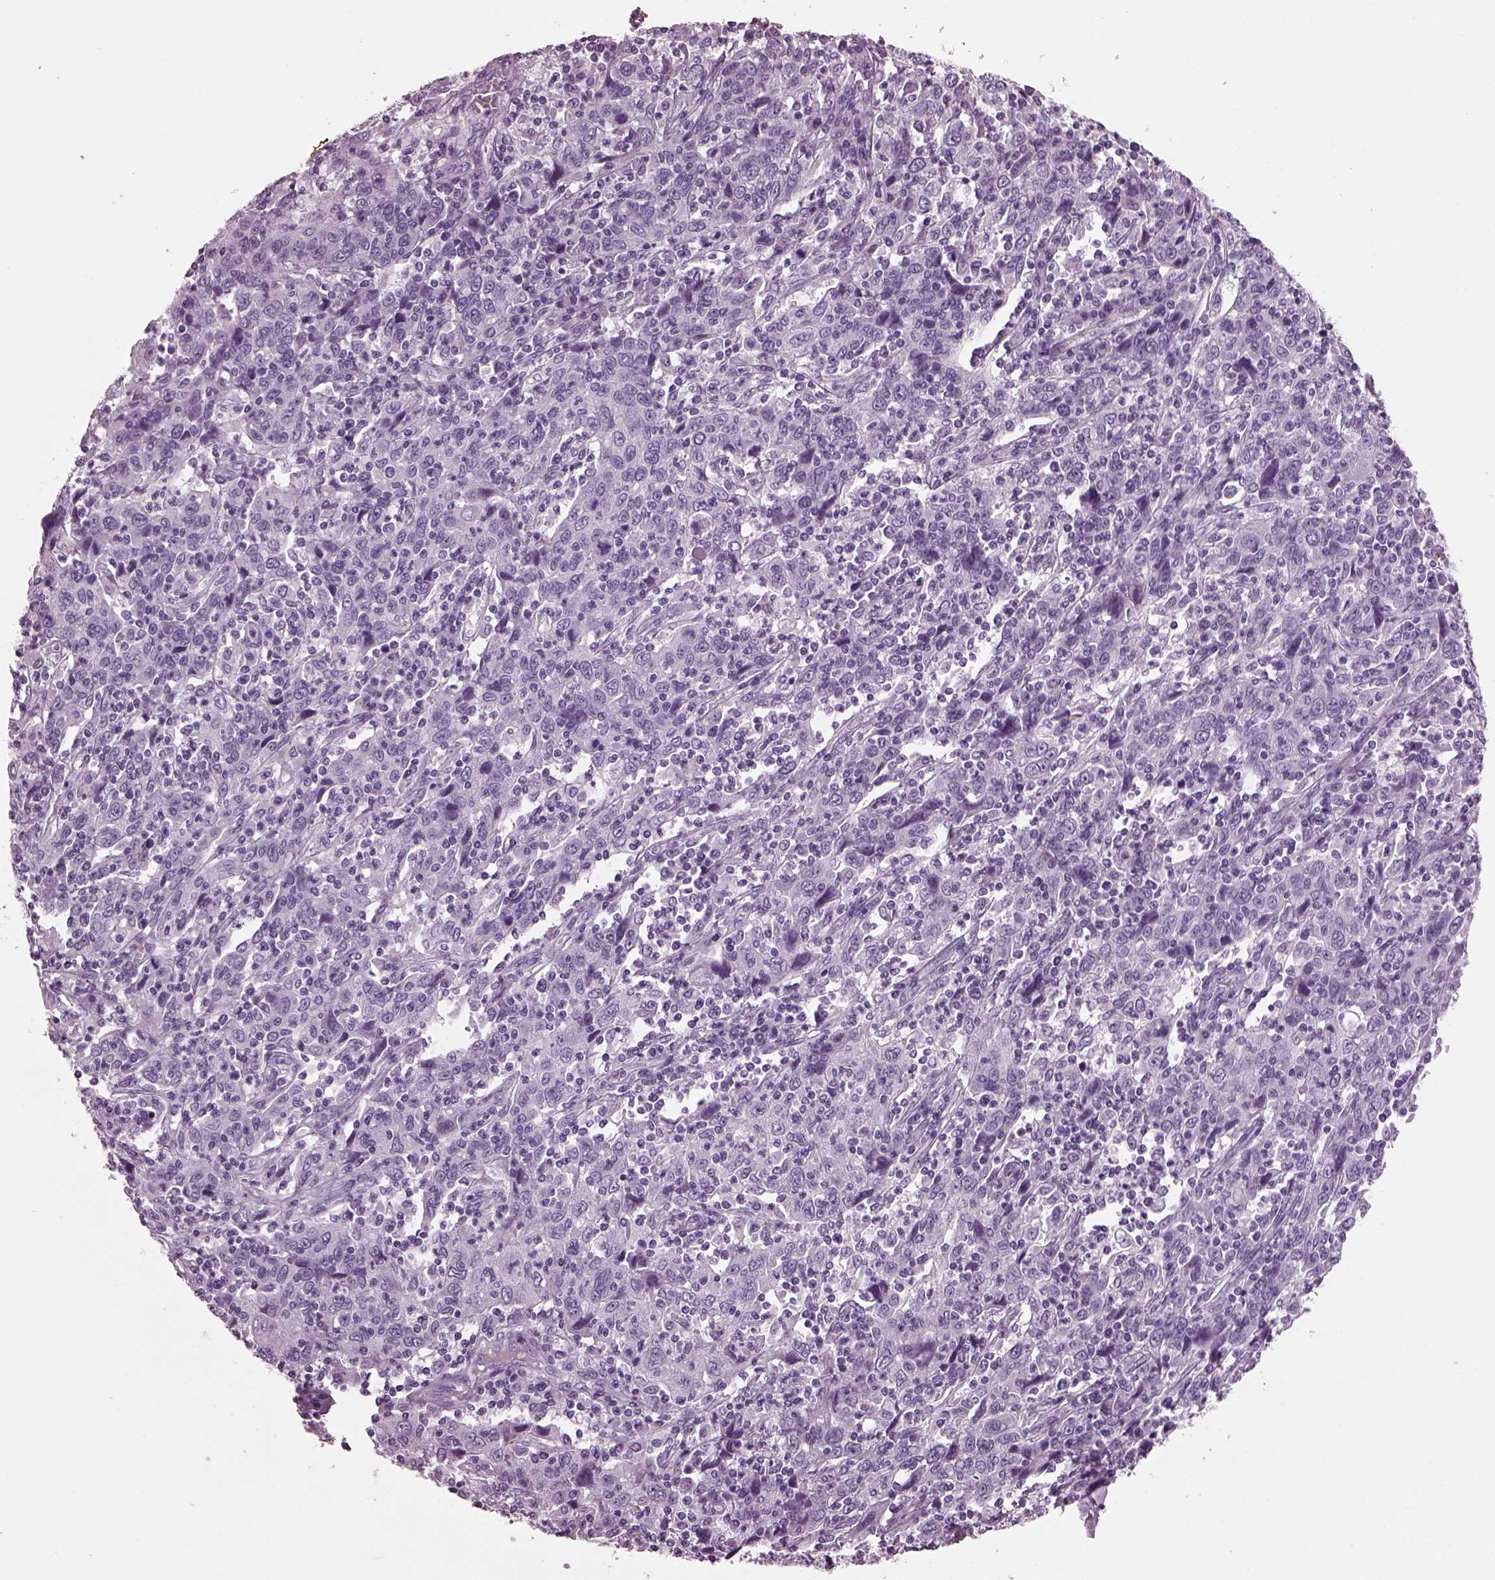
{"staining": {"intensity": "negative", "quantity": "none", "location": "none"}, "tissue": "cervical cancer", "cell_type": "Tumor cells", "image_type": "cancer", "snomed": [{"axis": "morphology", "description": "Squamous cell carcinoma, NOS"}, {"axis": "topography", "description": "Cervix"}], "caption": "The image shows no staining of tumor cells in squamous cell carcinoma (cervical). (DAB (3,3'-diaminobenzidine) immunohistochemistry (IHC), high magnification).", "gene": "KRTAP3-2", "patient": {"sex": "female", "age": 46}}